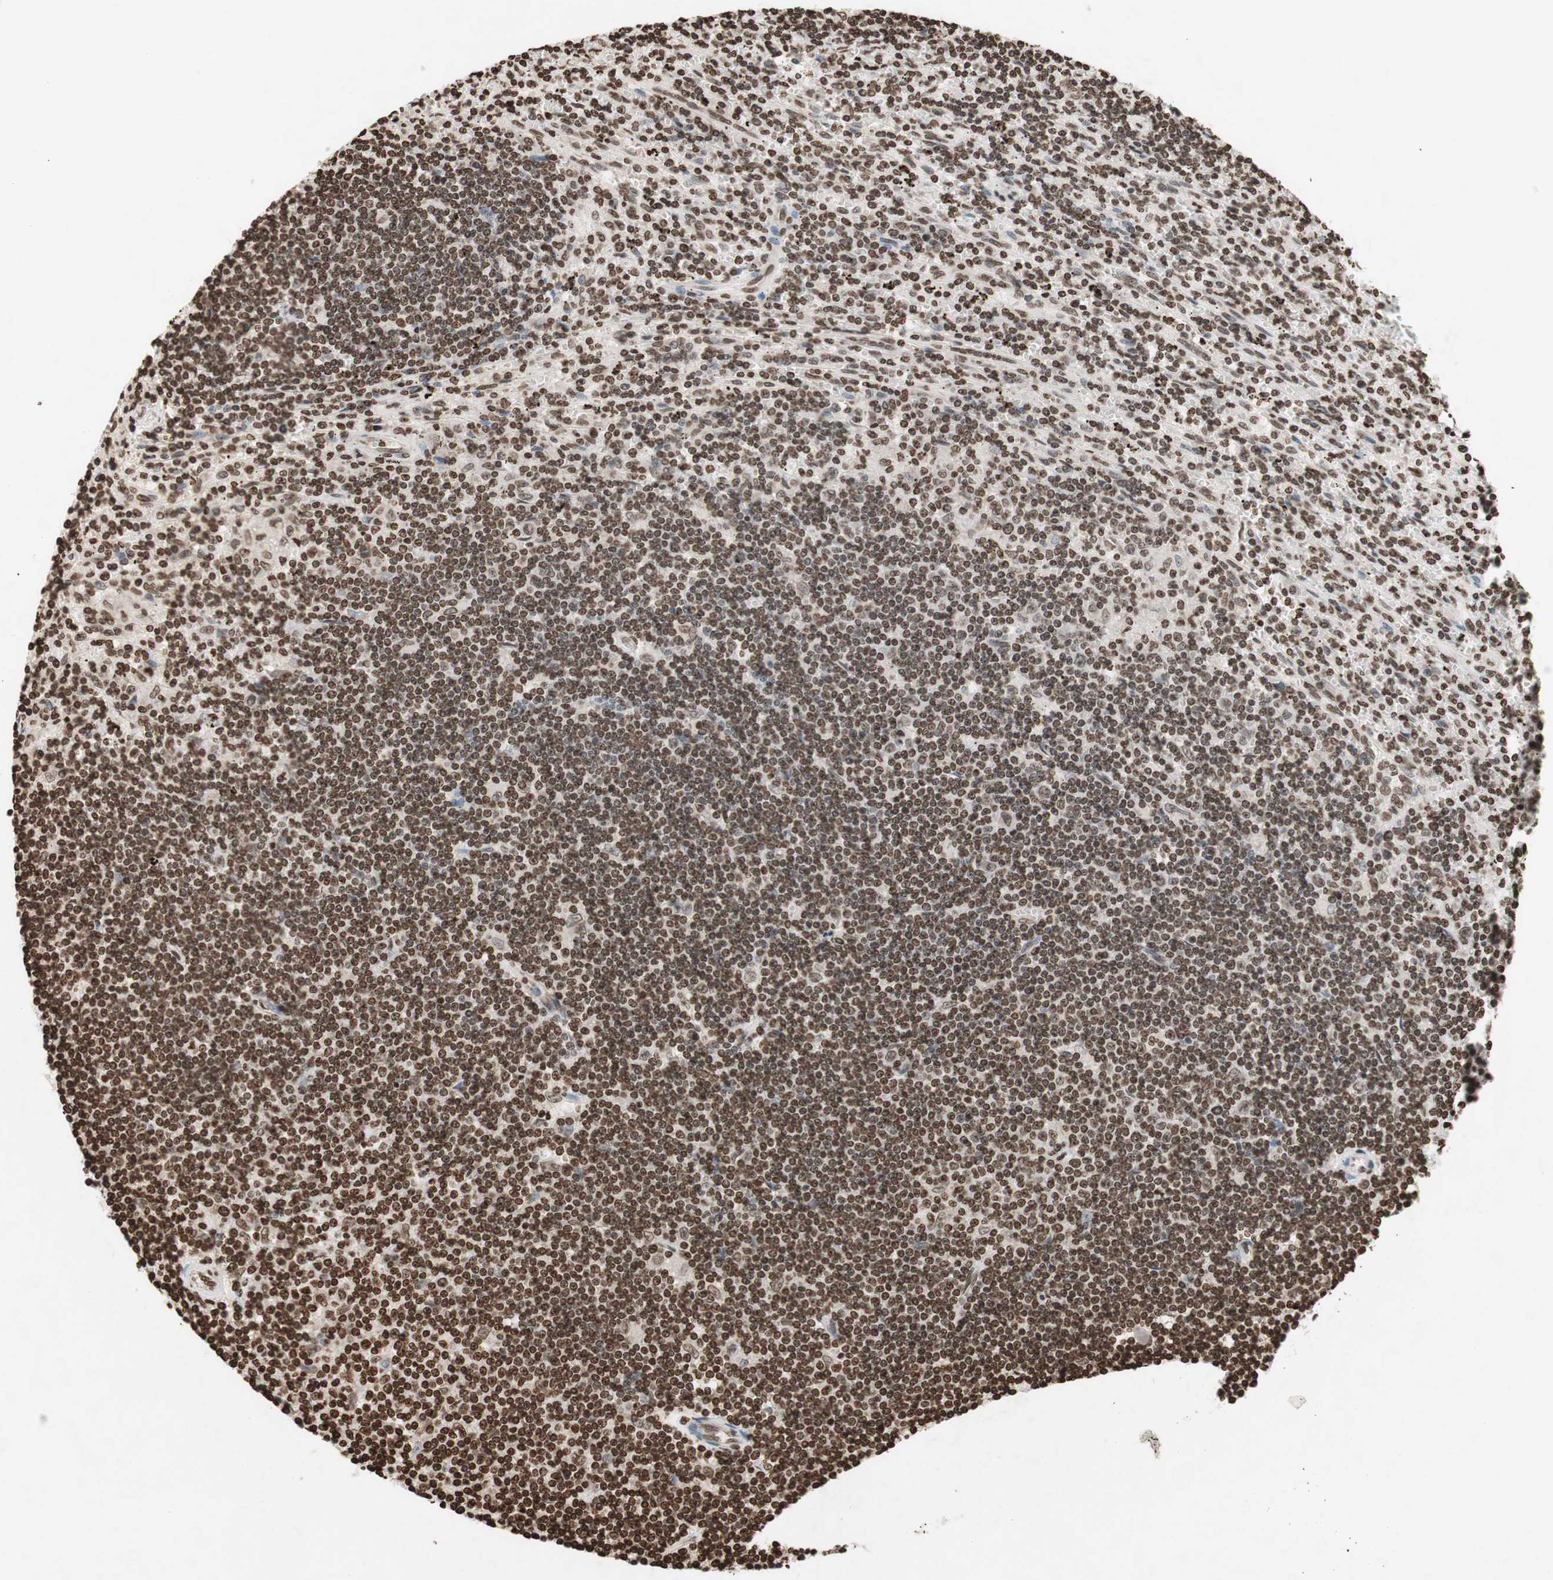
{"staining": {"intensity": "moderate", "quantity": ">75%", "location": "nuclear"}, "tissue": "lymphoma", "cell_type": "Tumor cells", "image_type": "cancer", "snomed": [{"axis": "morphology", "description": "Malignant lymphoma, non-Hodgkin's type, Low grade"}, {"axis": "topography", "description": "Spleen"}], "caption": "Human malignant lymphoma, non-Hodgkin's type (low-grade) stained with a protein marker demonstrates moderate staining in tumor cells.", "gene": "NCOA3", "patient": {"sex": "male", "age": 76}}